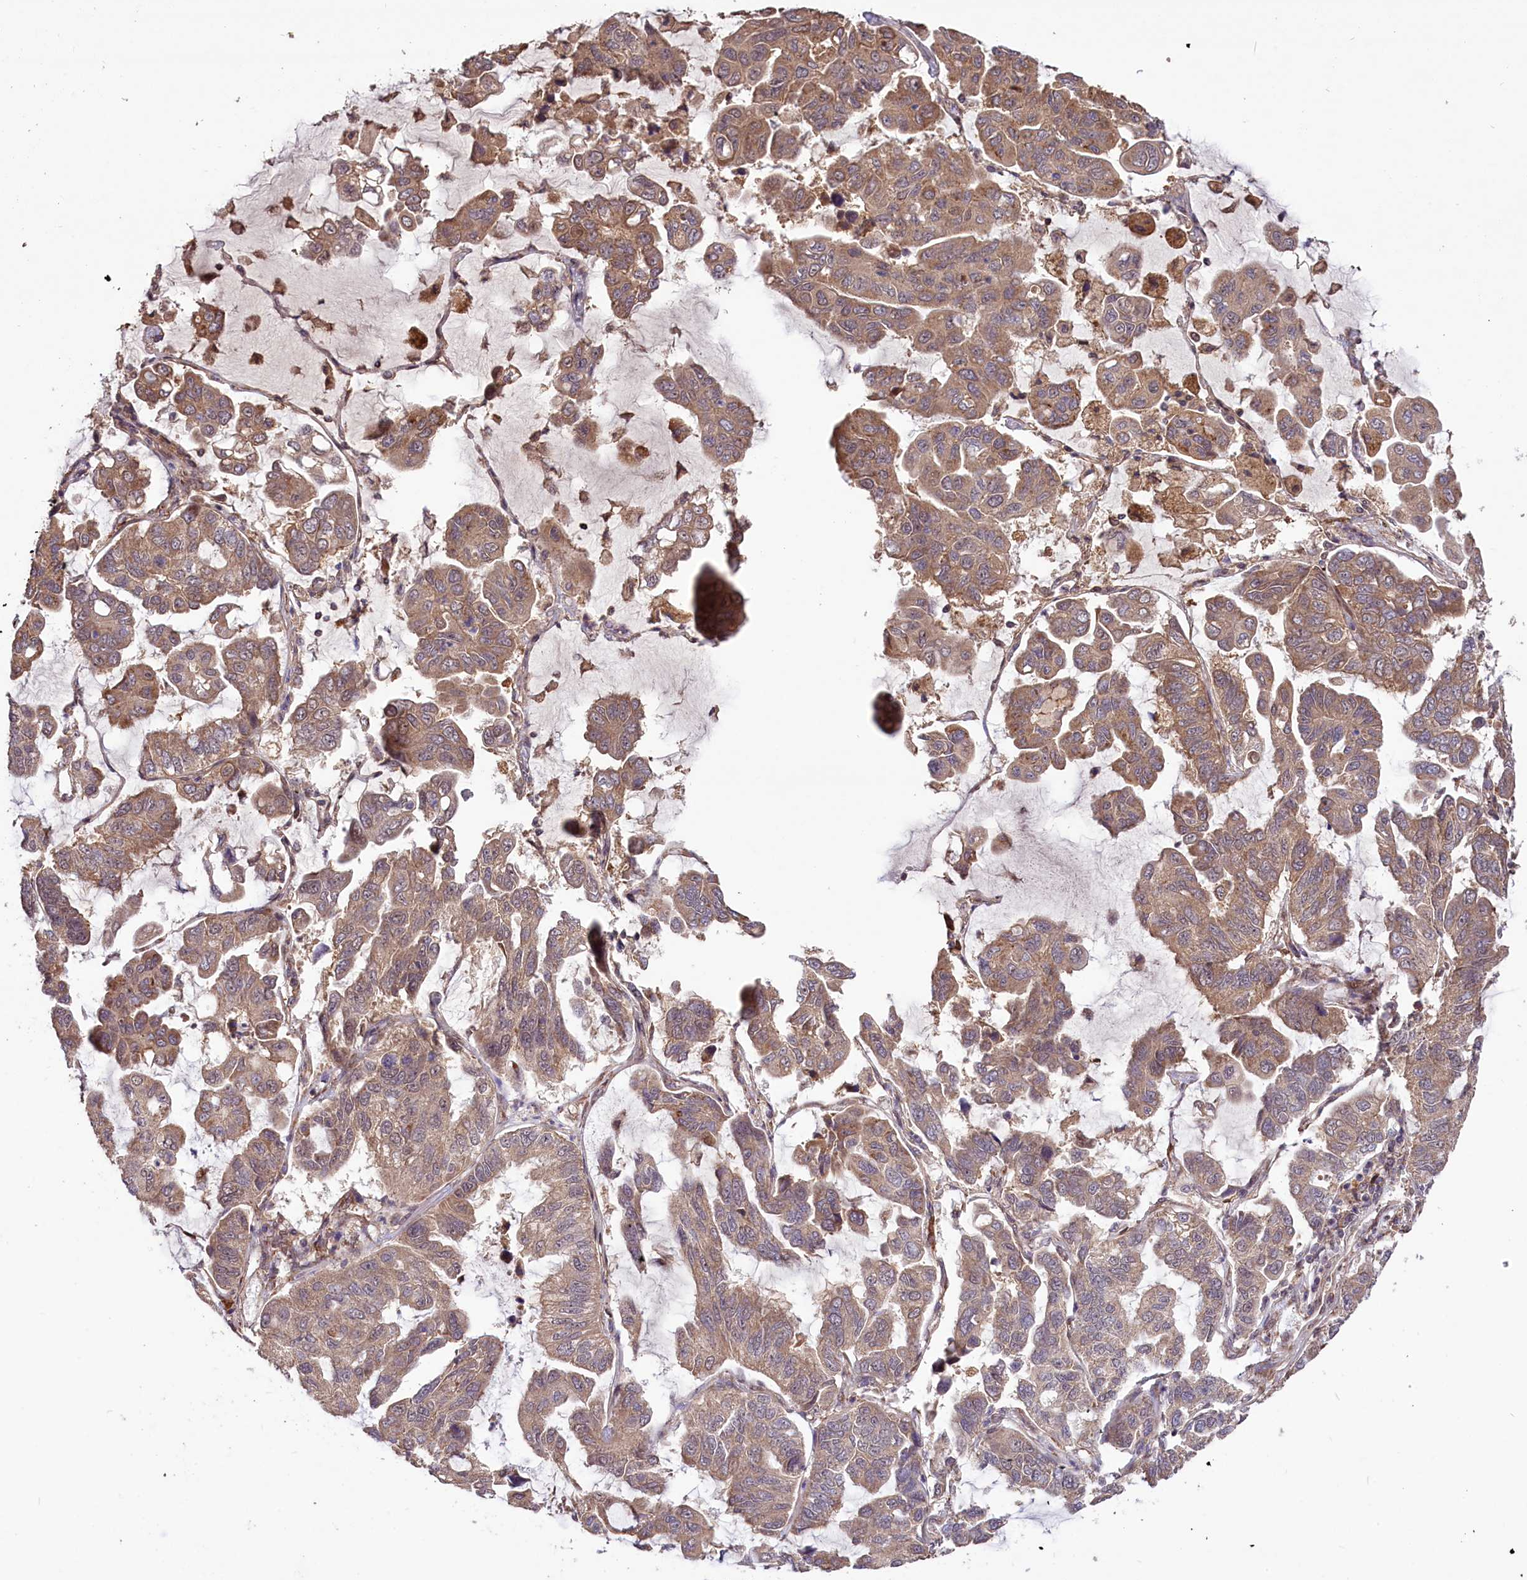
{"staining": {"intensity": "moderate", "quantity": ">75%", "location": "cytoplasmic/membranous"}, "tissue": "lung cancer", "cell_type": "Tumor cells", "image_type": "cancer", "snomed": [{"axis": "morphology", "description": "Adenocarcinoma, NOS"}, {"axis": "topography", "description": "Lung"}], "caption": "About >75% of tumor cells in human lung adenocarcinoma reveal moderate cytoplasmic/membranous protein positivity as visualized by brown immunohistochemical staining.", "gene": "HDAC5", "patient": {"sex": "male", "age": 64}}